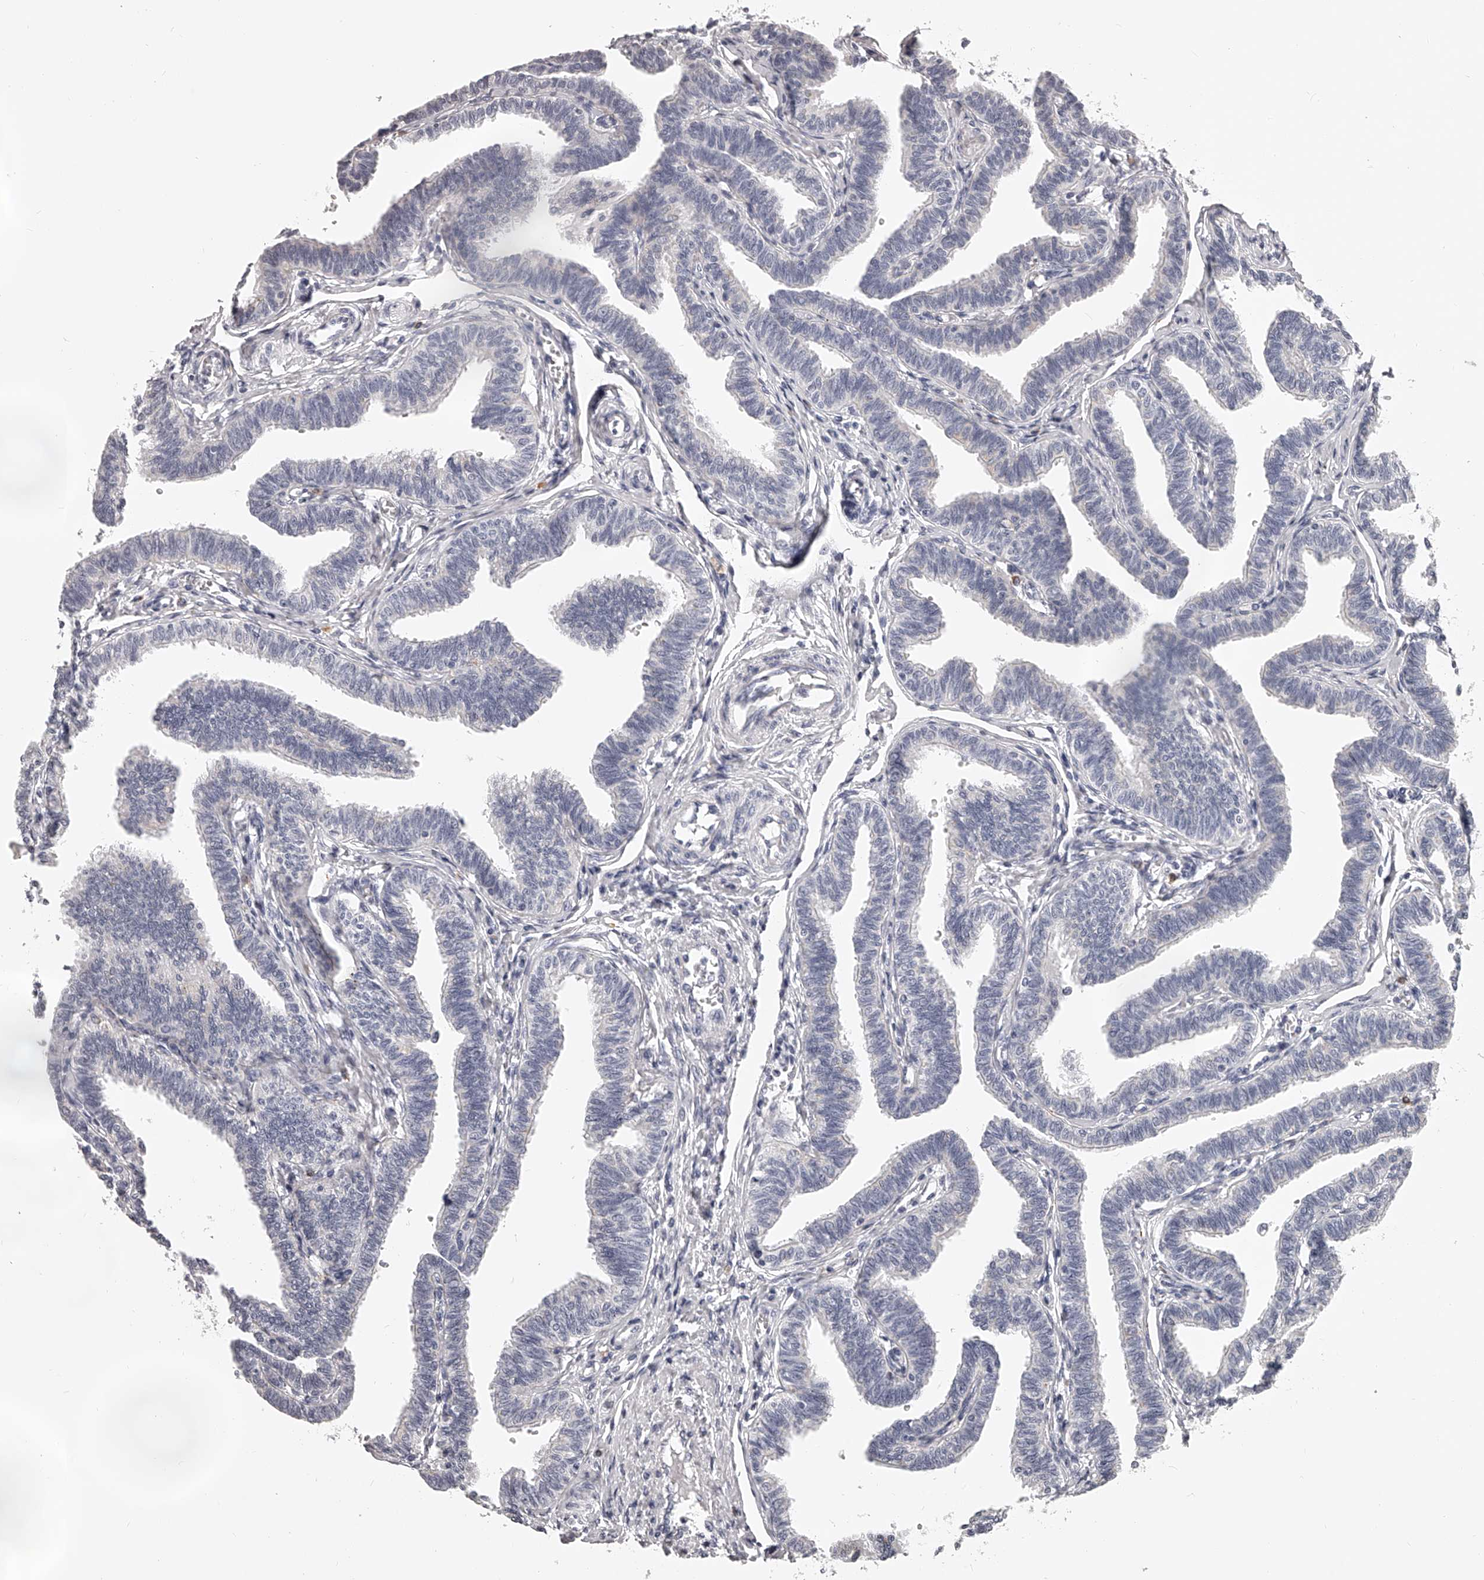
{"staining": {"intensity": "negative", "quantity": "none", "location": "none"}, "tissue": "fallopian tube", "cell_type": "Glandular cells", "image_type": "normal", "snomed": [{"axis": "morphology", "description": "Normal tissue, NOS"}, {"axis": "topography", "description": "Fallopian tube"}, {"axis": "topography", "description": "Ovary"}], "caption": "Immunohistochemical staining of unremarkable fallopian tube shows no significant staining in glandular cells.", "gene": "DMRT1", "patient": {"sex": "female", "age": 23}}